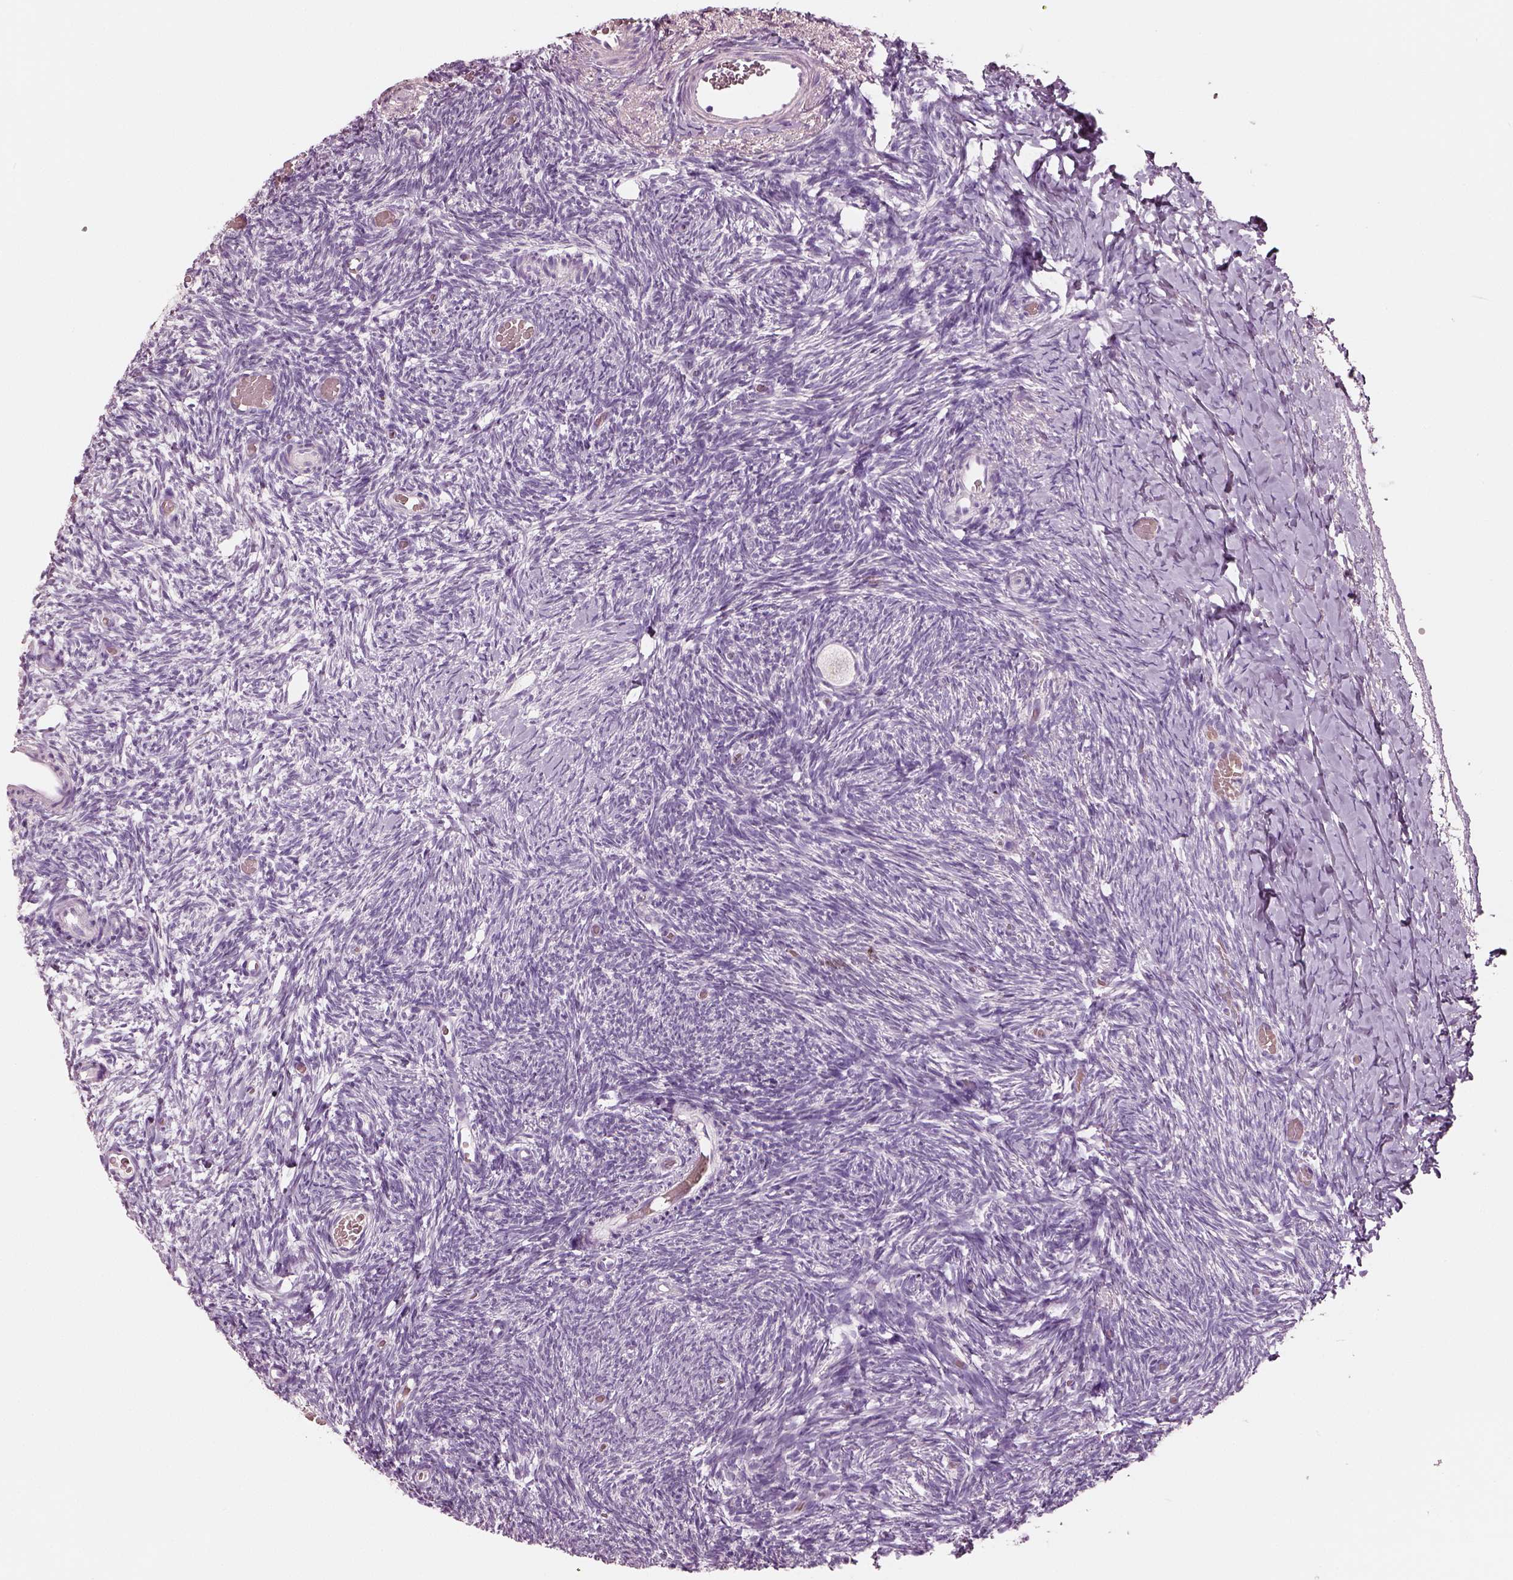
{"staining": {"intensity": "negative", "quantity": "none", "location": "none"}, "tissue": "ovary", "cell_type": "Follicle cells", "image_type": "normal", "snomed": [{"axis": "morphology", "description": "Normal tissue, NOS"}, {"axis": "topography", "description": "Ovary"}], "caption": "IHC of normal ovary displays no expression in follicle cells.", "gene": "ELSPBP1", "patient": {"sex": "female", "age": 39}}